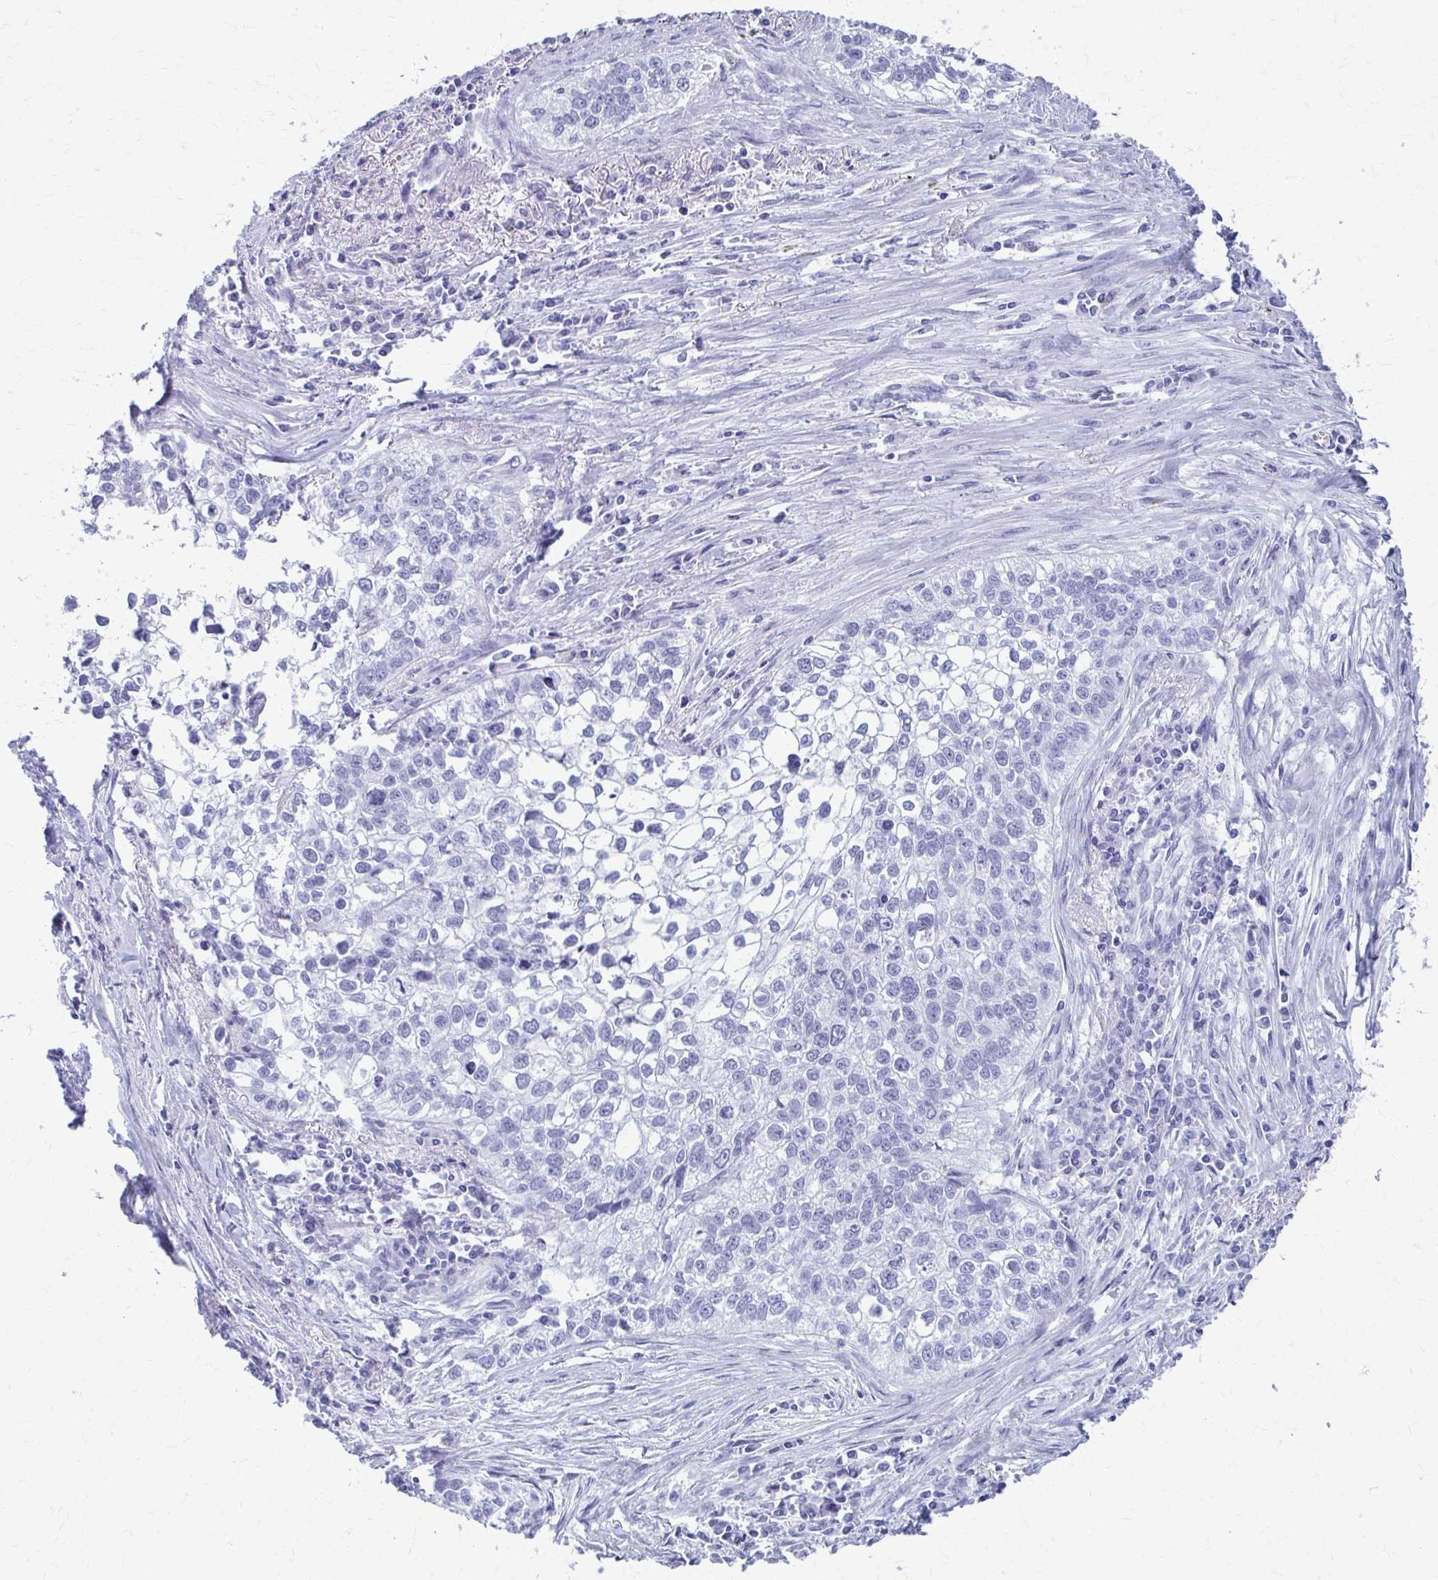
{"staining": {"intensity": "negative", "quantity": "none", "location": "none"}, "tissue": "lung cancer", "cell_type": "Tumor cells", "image_type": "cancer", "snomed": [{"axis": "morphology", "description": "Squamous cell carcinoma, NOS"}, {"axis": "topography", "description": "Lung"}], "caption": "Human lung cancer stained for a protein using immunohistochemistry demonstrates no expression in tumor cells.", "gene": "CELF5", "patient": {"sex": "male", "age": 74}}